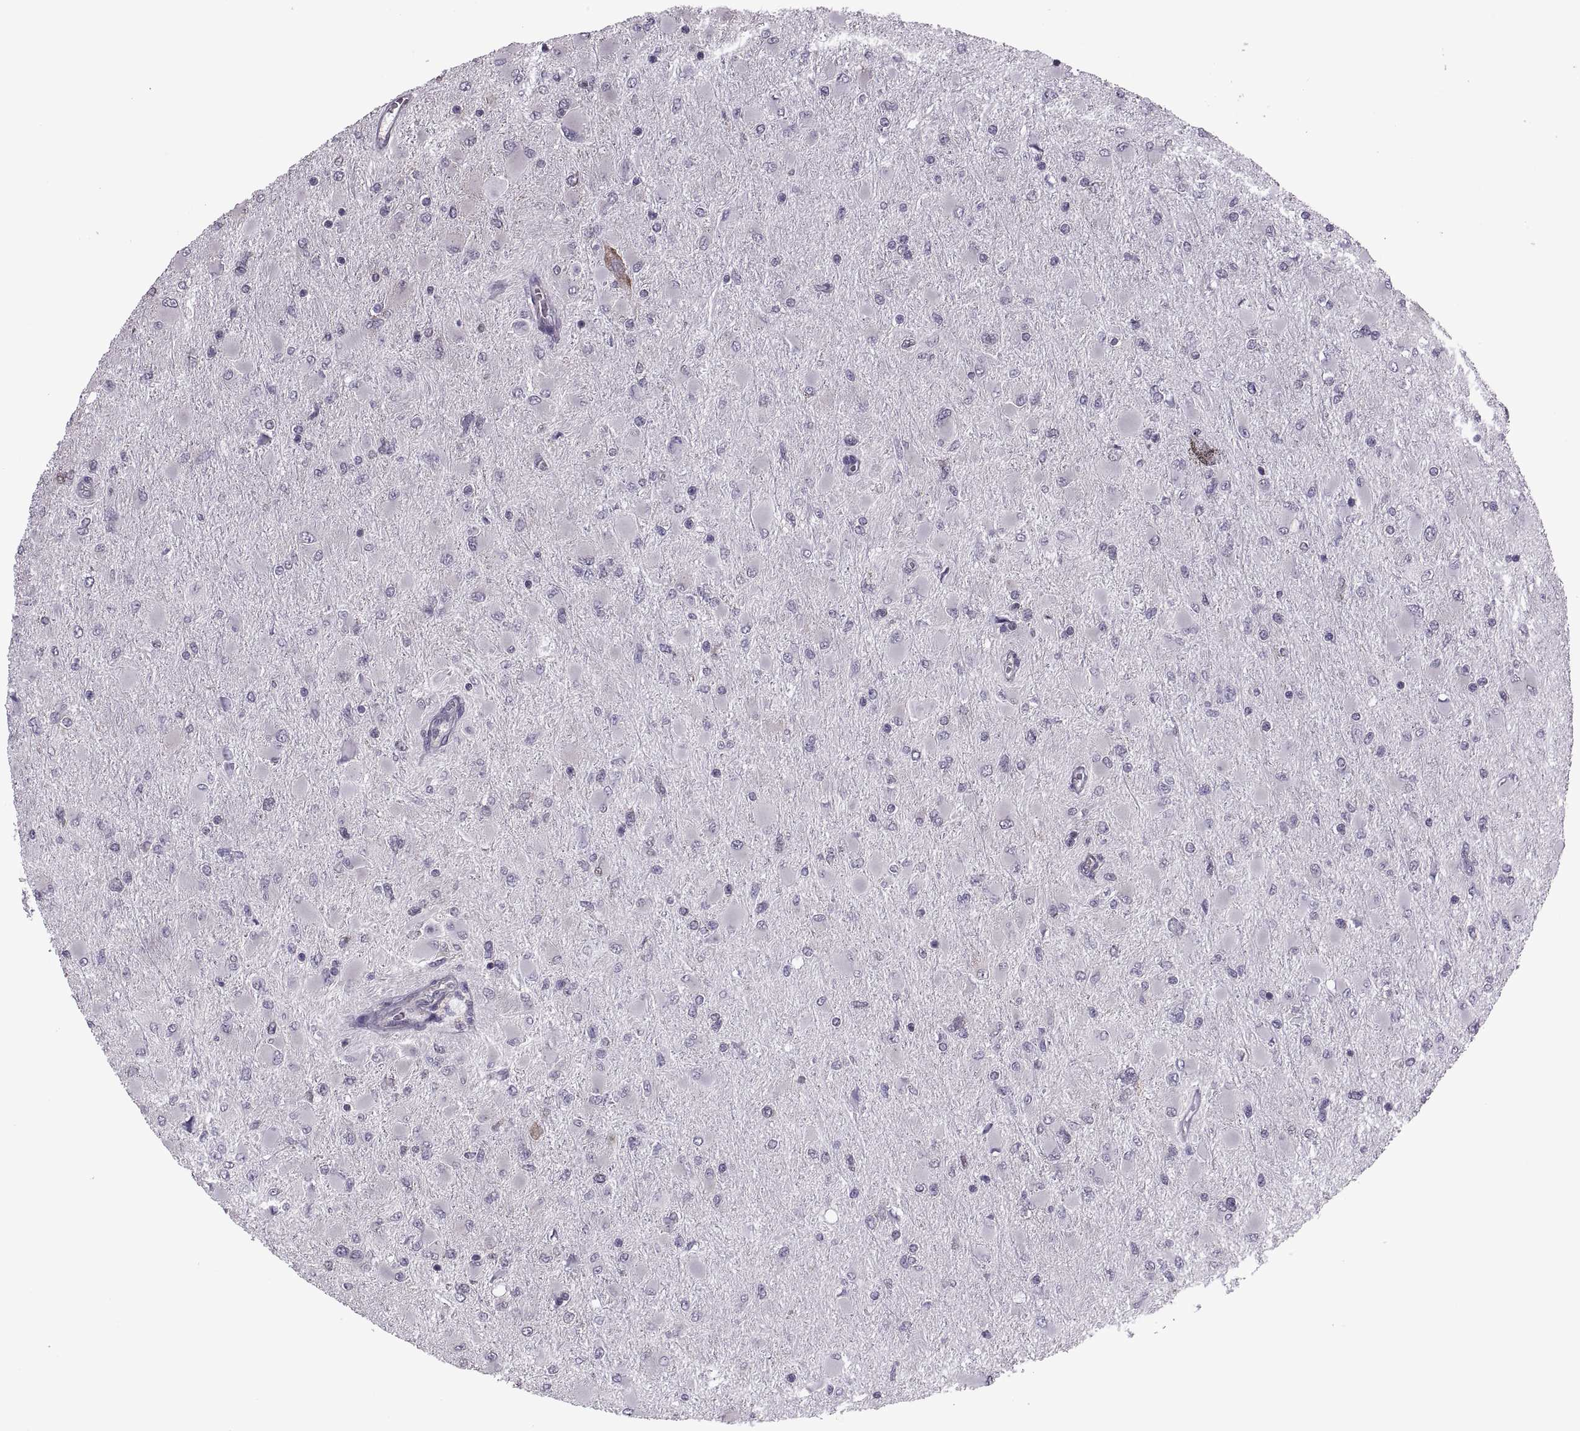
{"staining": {"intensity": "negative", "quantity": "none", "location": "none"}, "tissue": "glioma", "cell_type": "Tumor cells", "image_type": "cancer", "snomed": [{"axis": "morphology", "description": "Glioma, malignant, High grade"}, {"axis": "topography", "description": "Cerebral cortex"}], "caption": "This is an immunohistochemistry image of high-grade glioma (malignant). There is no expression in tumor cells.", "gene": "PABPC1", "patient": {"sex": "female", "age": 36}}